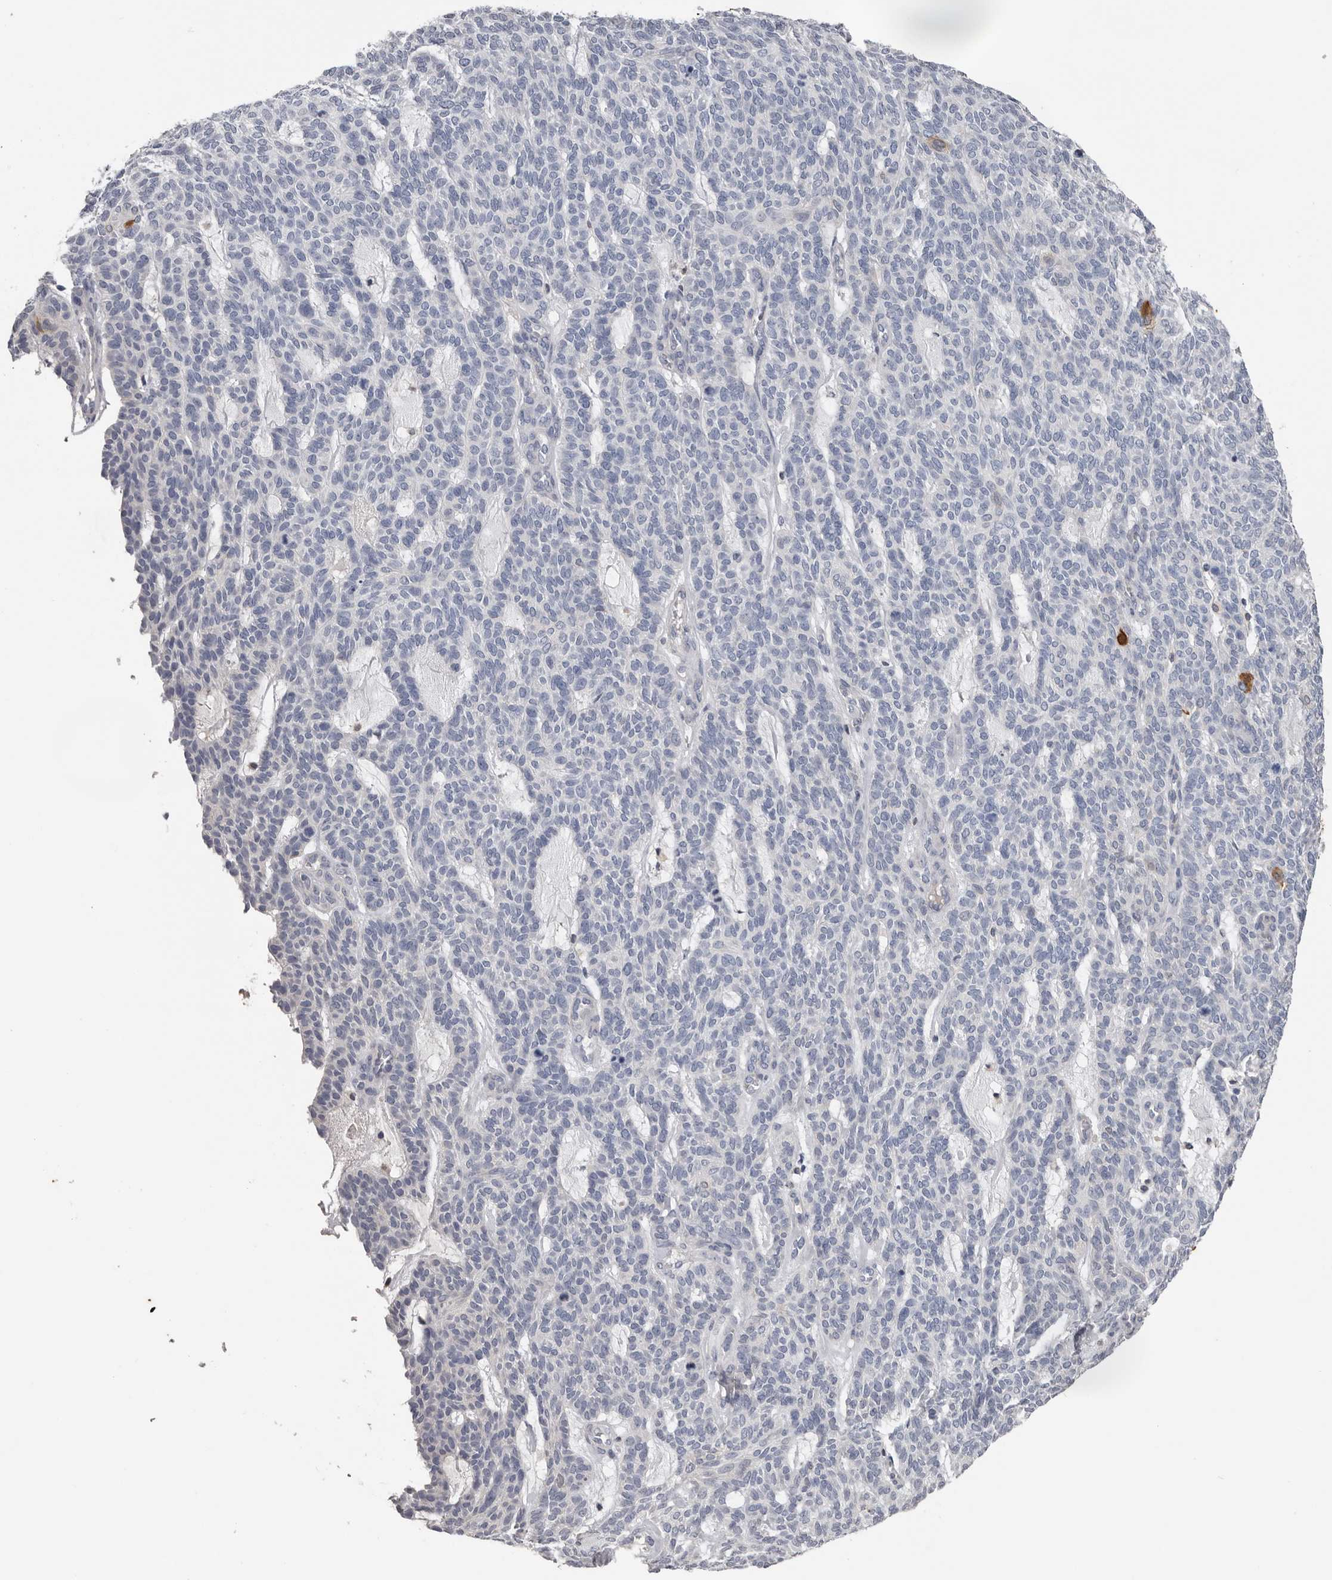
{"staining": {"intensity": "negative", "quantity": "none", "location": "none"}, "tissue": "skin cancer", "cell_type": "Tumor cells", "image_type": "cancer", "snomed": [{"axis": "morphology", "description": "Squamous cell carcinoma, NOS"}, {"axis": "topography", "description": "Skin"}], "caption": "Immunohistochemistry (IHC) micrograph of neoplastic tissue: human skin squamous cell carcinoma stained with DAB (3,3'-diaminobenzidine) displays no significant protein expression in tumor cells. (Brightfield microscopy of DAB immunohistochemistry (IHC) at high magnification).", "gene": "FABP7", "patient": {"sex": "female", "age": 90}}